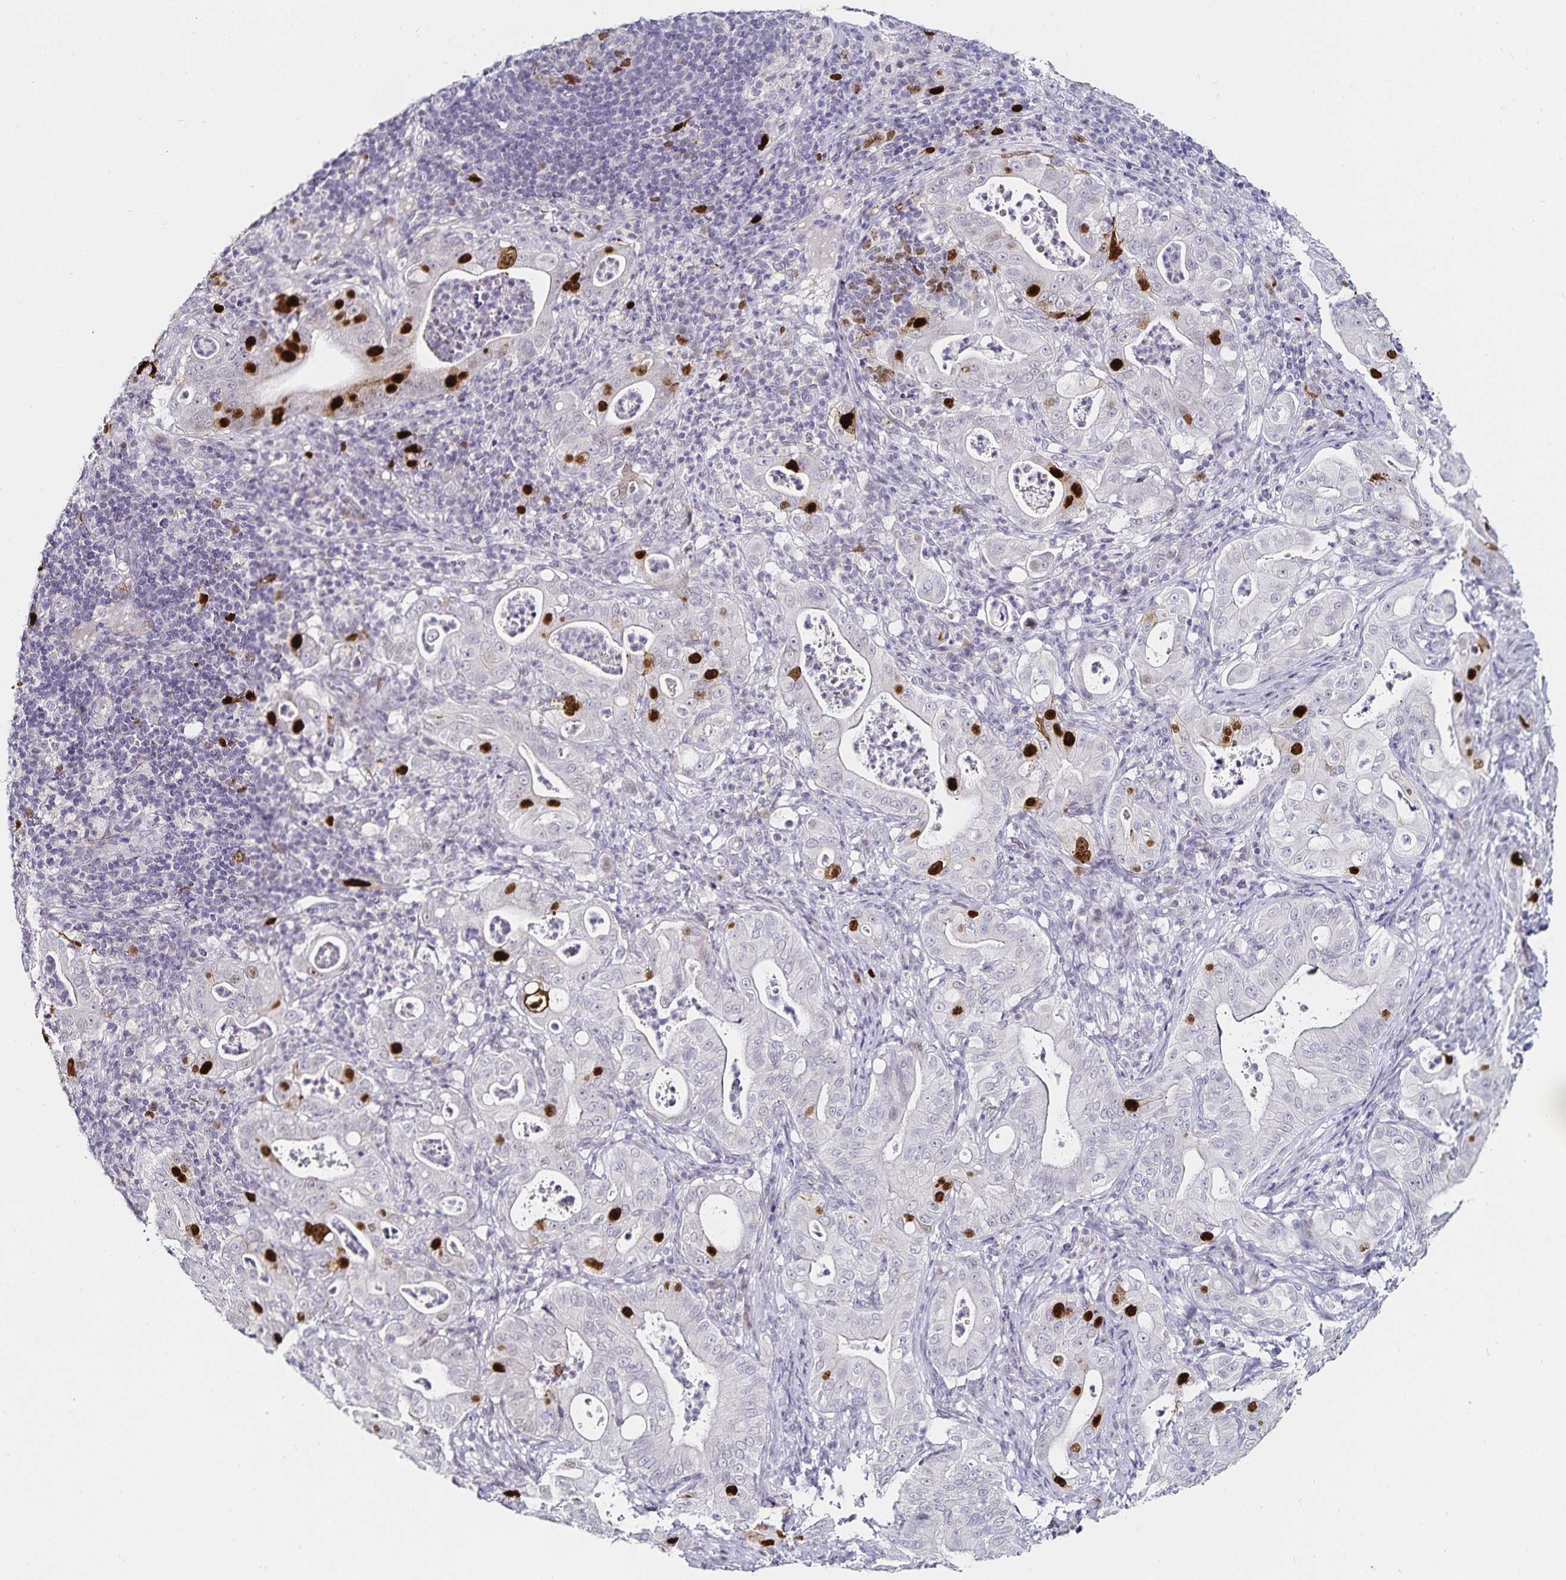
{"staining": {"intensity": "strong", "quantity": "<25%", "location": "nuclear"}, "tissue": "pancreatic cancer", "cell_type": "Tumor cells", "image_type": "cancer", "snomed": [{"axis": "morphology", "description": "Adenocarcinoma, NOS"}, {"axis": "topography", "description": "Pancreas"}], "caption": "Strong nuclear expression for a protein is present in about <25% of tumor cells of adenocarcinoma (pancreatic) using immunohistochemistry (IHC).", "gene": "ANLN", "patient": {"sex": "male", "age": 71}}